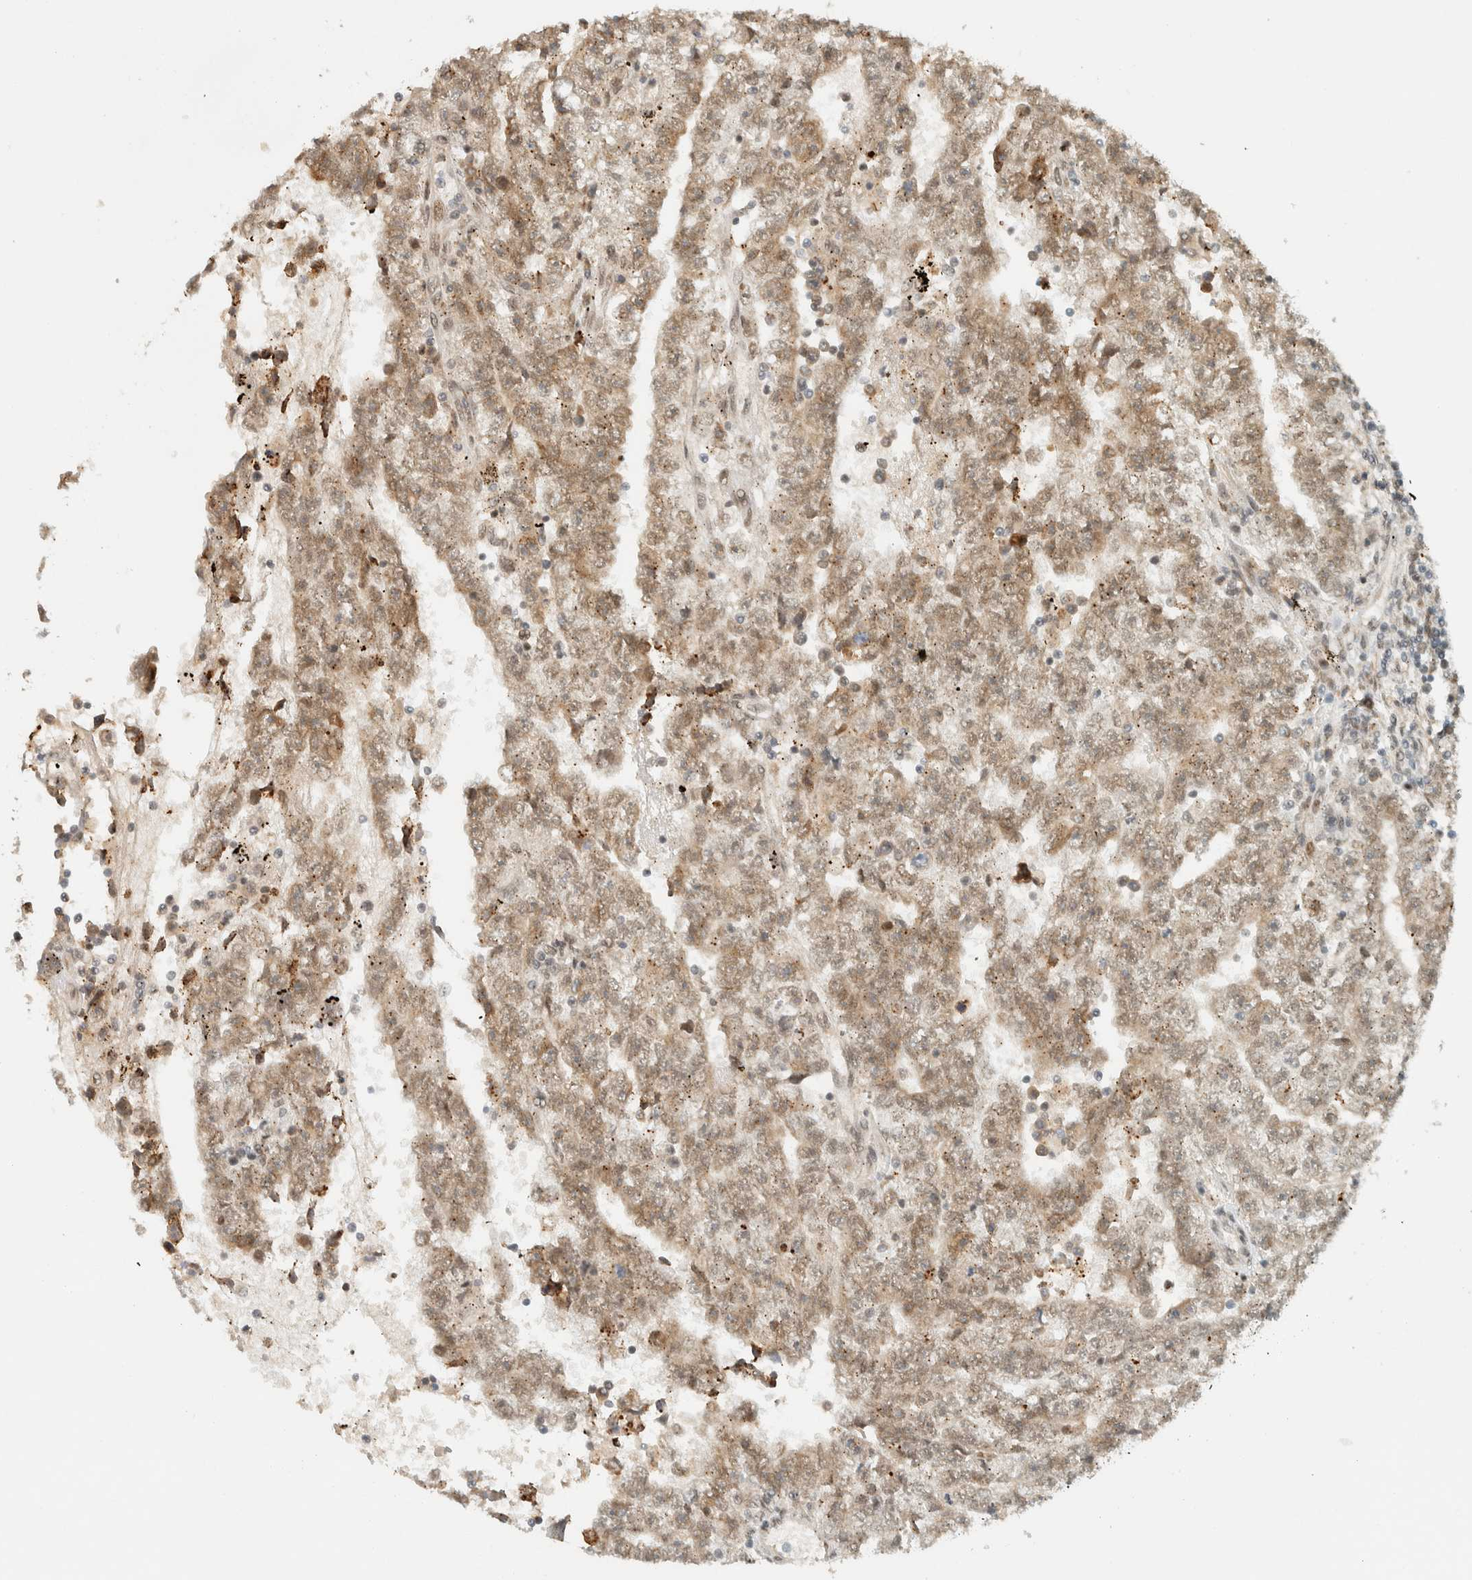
{"staining": {"intensity": "weak", "quantity": ">75%", "location": "cytoplasmic/membranous,nuclear"}, "tissue": "testis cancer", "cell_type": "Tumor cells", "image_type": "cancer", "snomed": [{"axis": "morphology", "description": "Carcinoma, Embryonal, NOS"}, {"axis": "topography", "description": "Testis"}], "caption": "Tumor cells show low levels of weak cytoplasmic/membranous and nuclear positivity in about >75% of cells in testis cancer. Using DAB (3,3'-diaminobenzidine) (brown) and hematoxylin (blue) stains, captured at high magnification using brightfield microscopy.", "gene": "ITPRID1", "patient": {"sex": "male", "age": 25}}